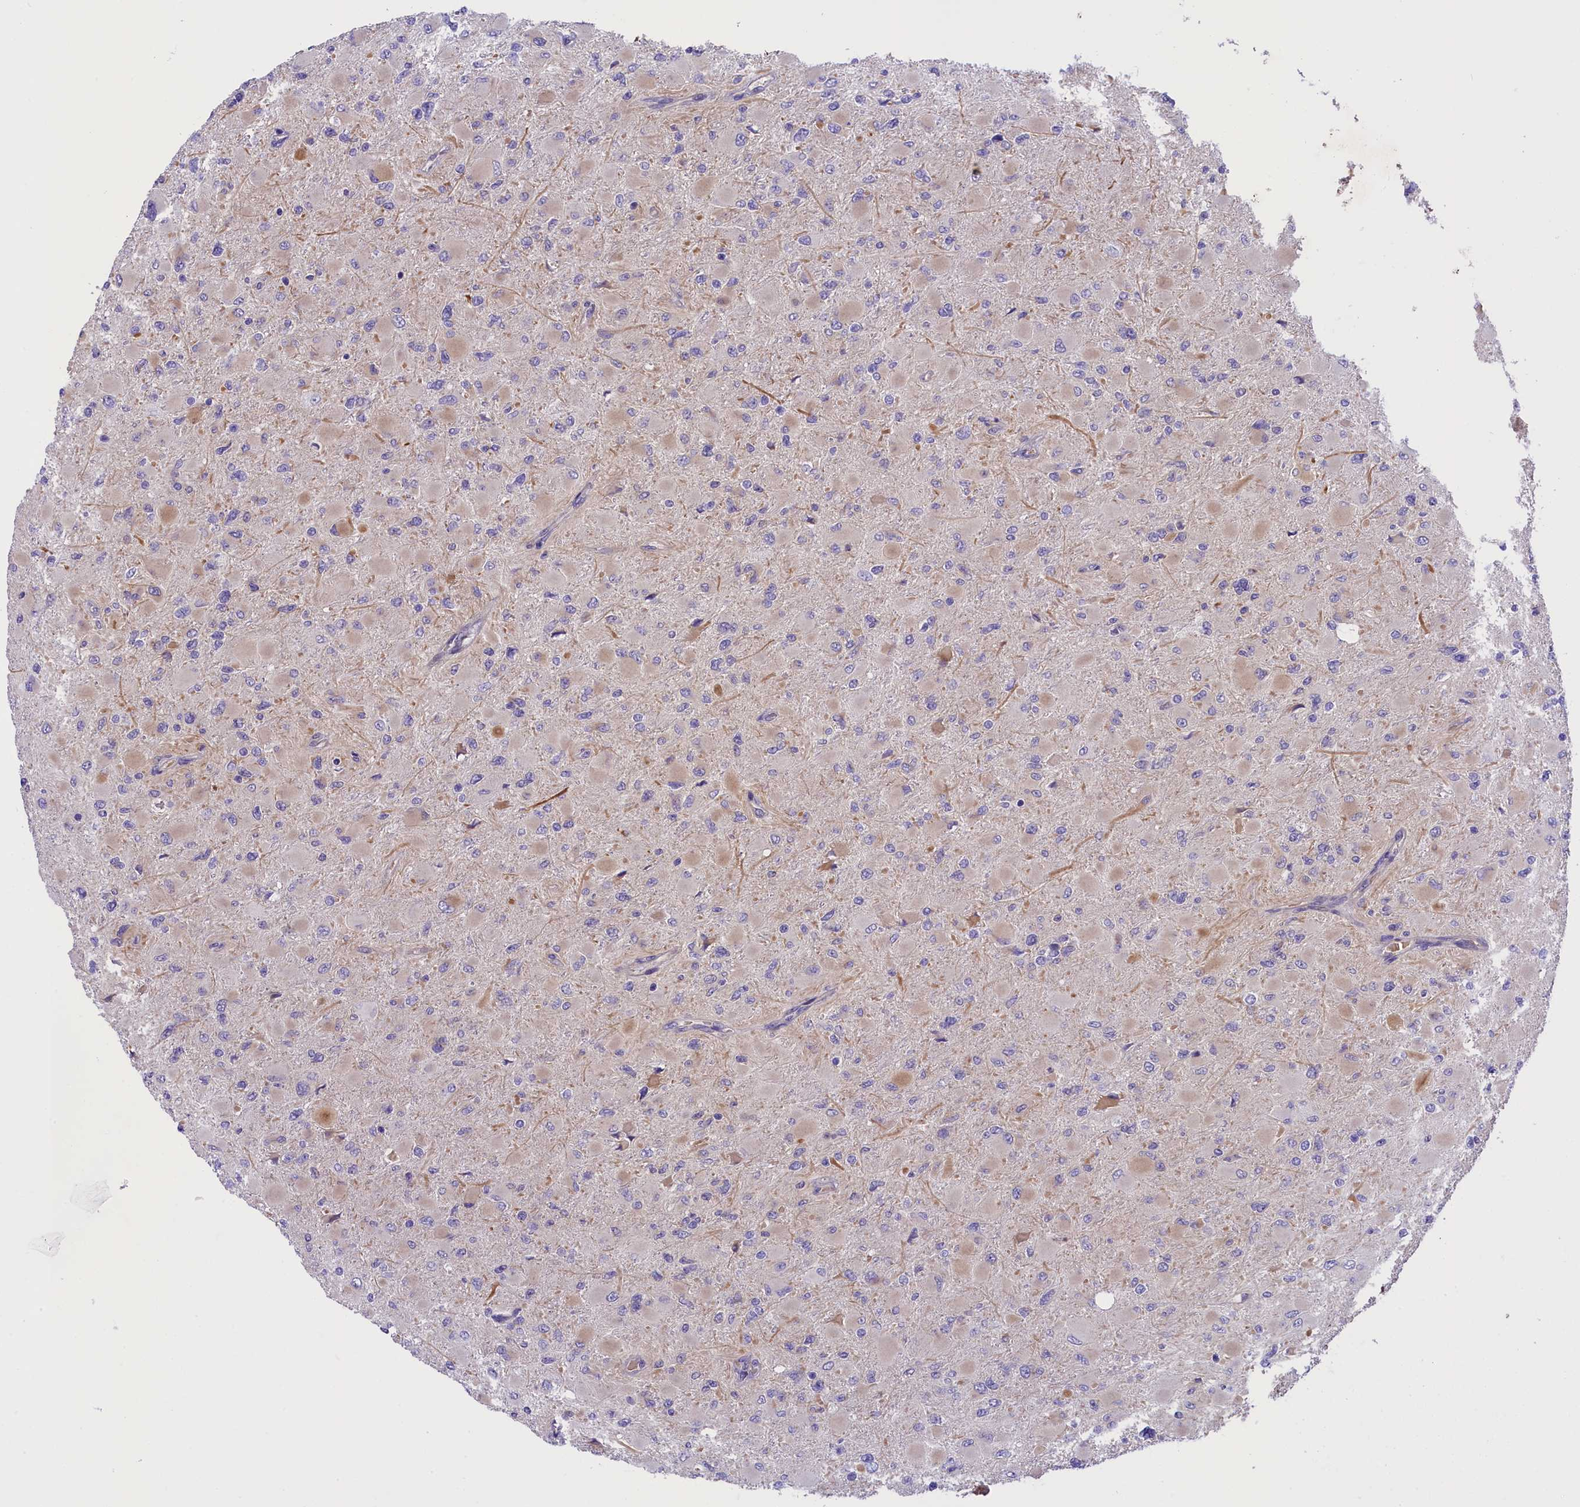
{"staining": {"intensity": "weak", "quantity": "<25%", "location": "cytoplasmic/membranous"}, "tissue": "glioma", "cell_type": "Tumor cells", "image_type": "cancer", "snomed": [{"axis": "morphology", "description": "Glioma, malignant, High grade"}, {"axis": "topography", "description": "Cerebral cortex"}], "caption": "This image is of malignant glioma (high-grade) stained with immunohistochemistry (IHC) to label a protein in brown with the nuclei are counter-stained blue. There is no positivity in tumor cells.", "gene": "CCDC32", "patient": {"sex": "female", "age": 36}}